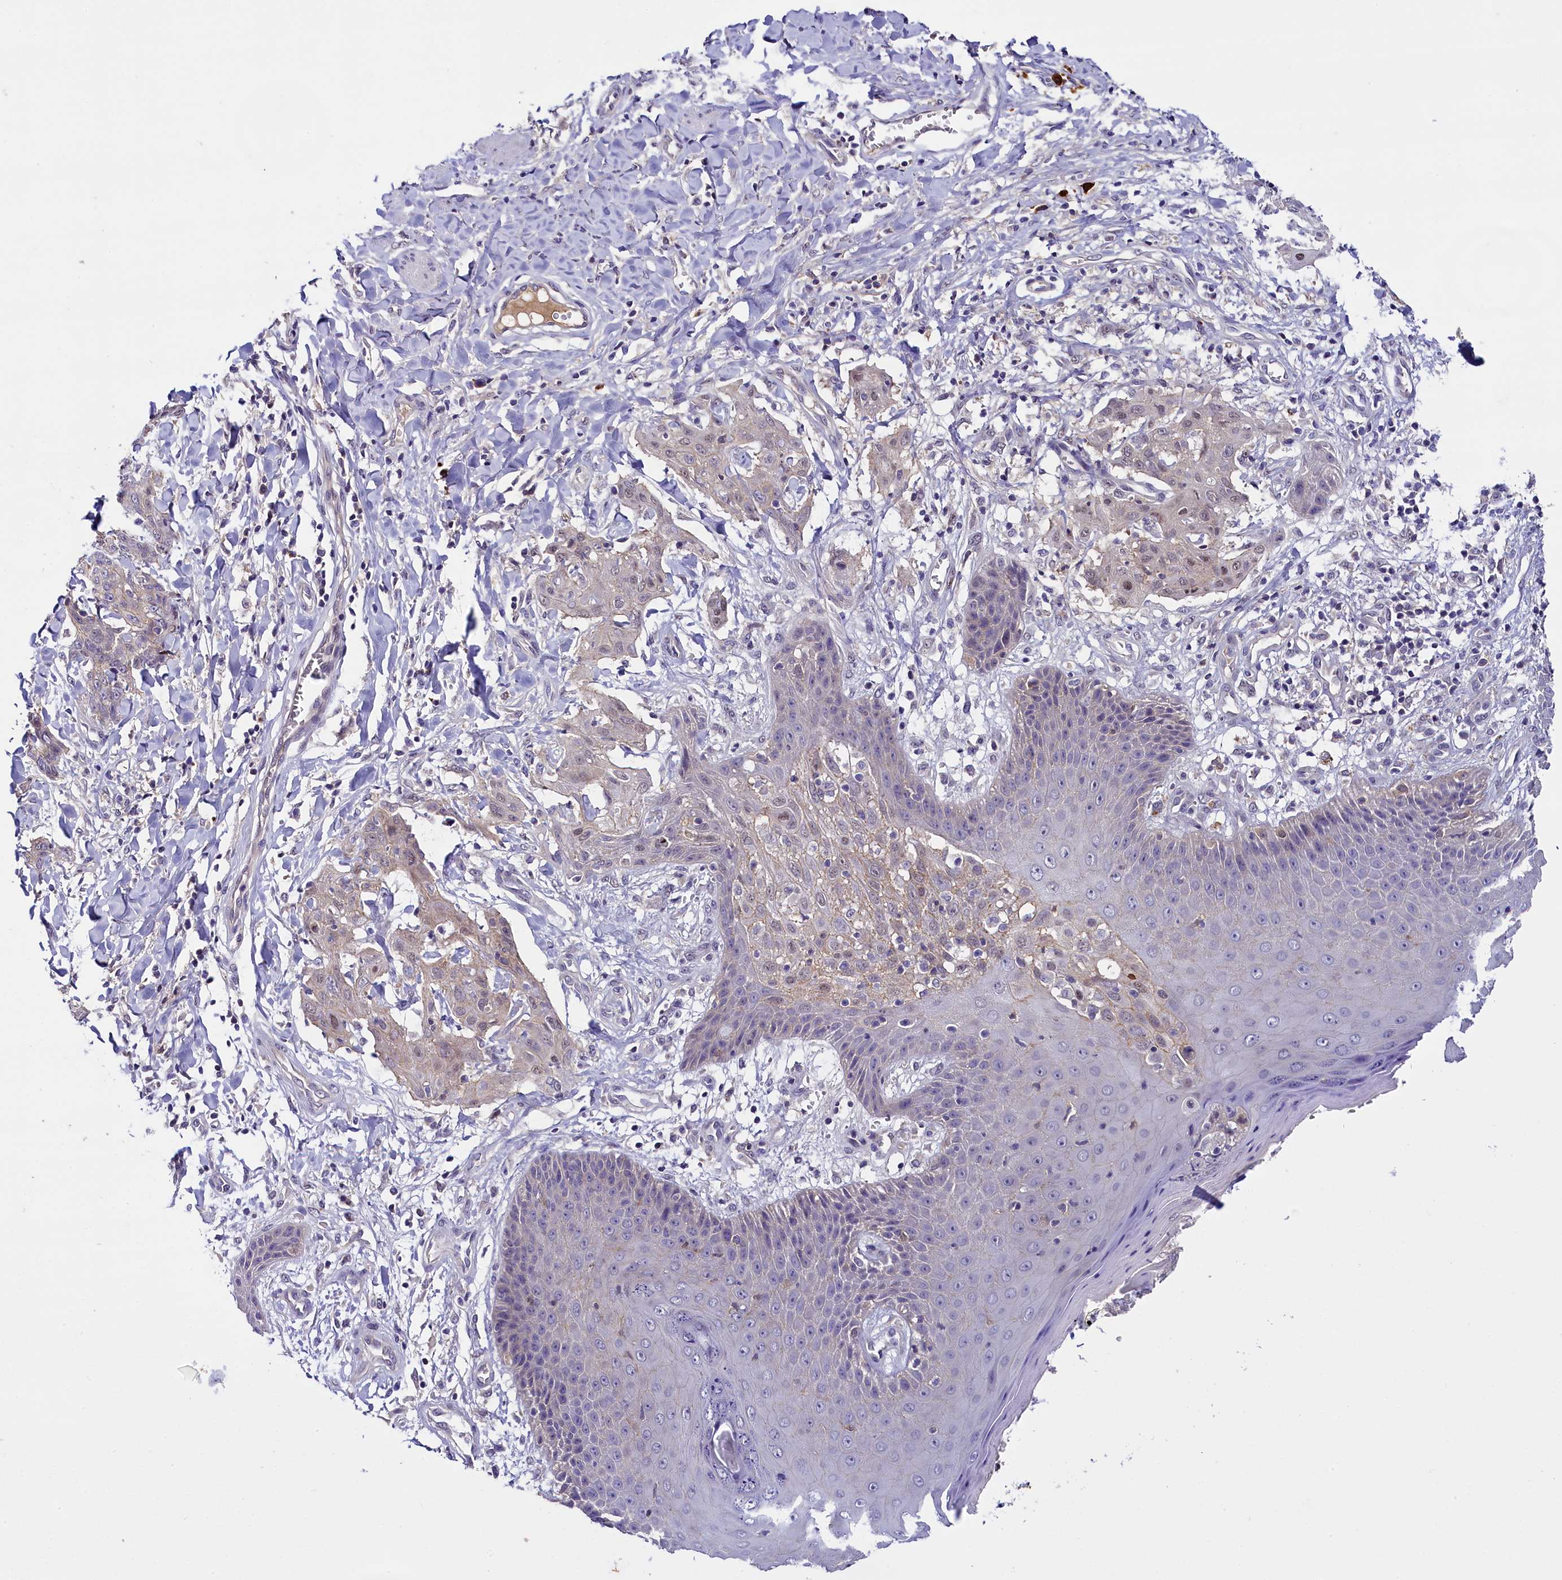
{"staining": {"intensity": "negative", "quantity": "none", "location": "none"}, "tissue": "skin cancer", "cell_type": "Tumor cells", "image_type": "cancer", "snomed": [{"axis": "morphology", "description": "Squamous cell carcinoma, NOS"}, {"axis": "topography", "description": "Skin"}, {"axis": "topography", "description": "Vulva"}], "caption": "Immunohistochemistry image of human skin cancer stained for a protein (brown), which shows no positivity in tumor cells.", "gene": "ENKD1", "patient": {"sex": "female", "age": 85}}